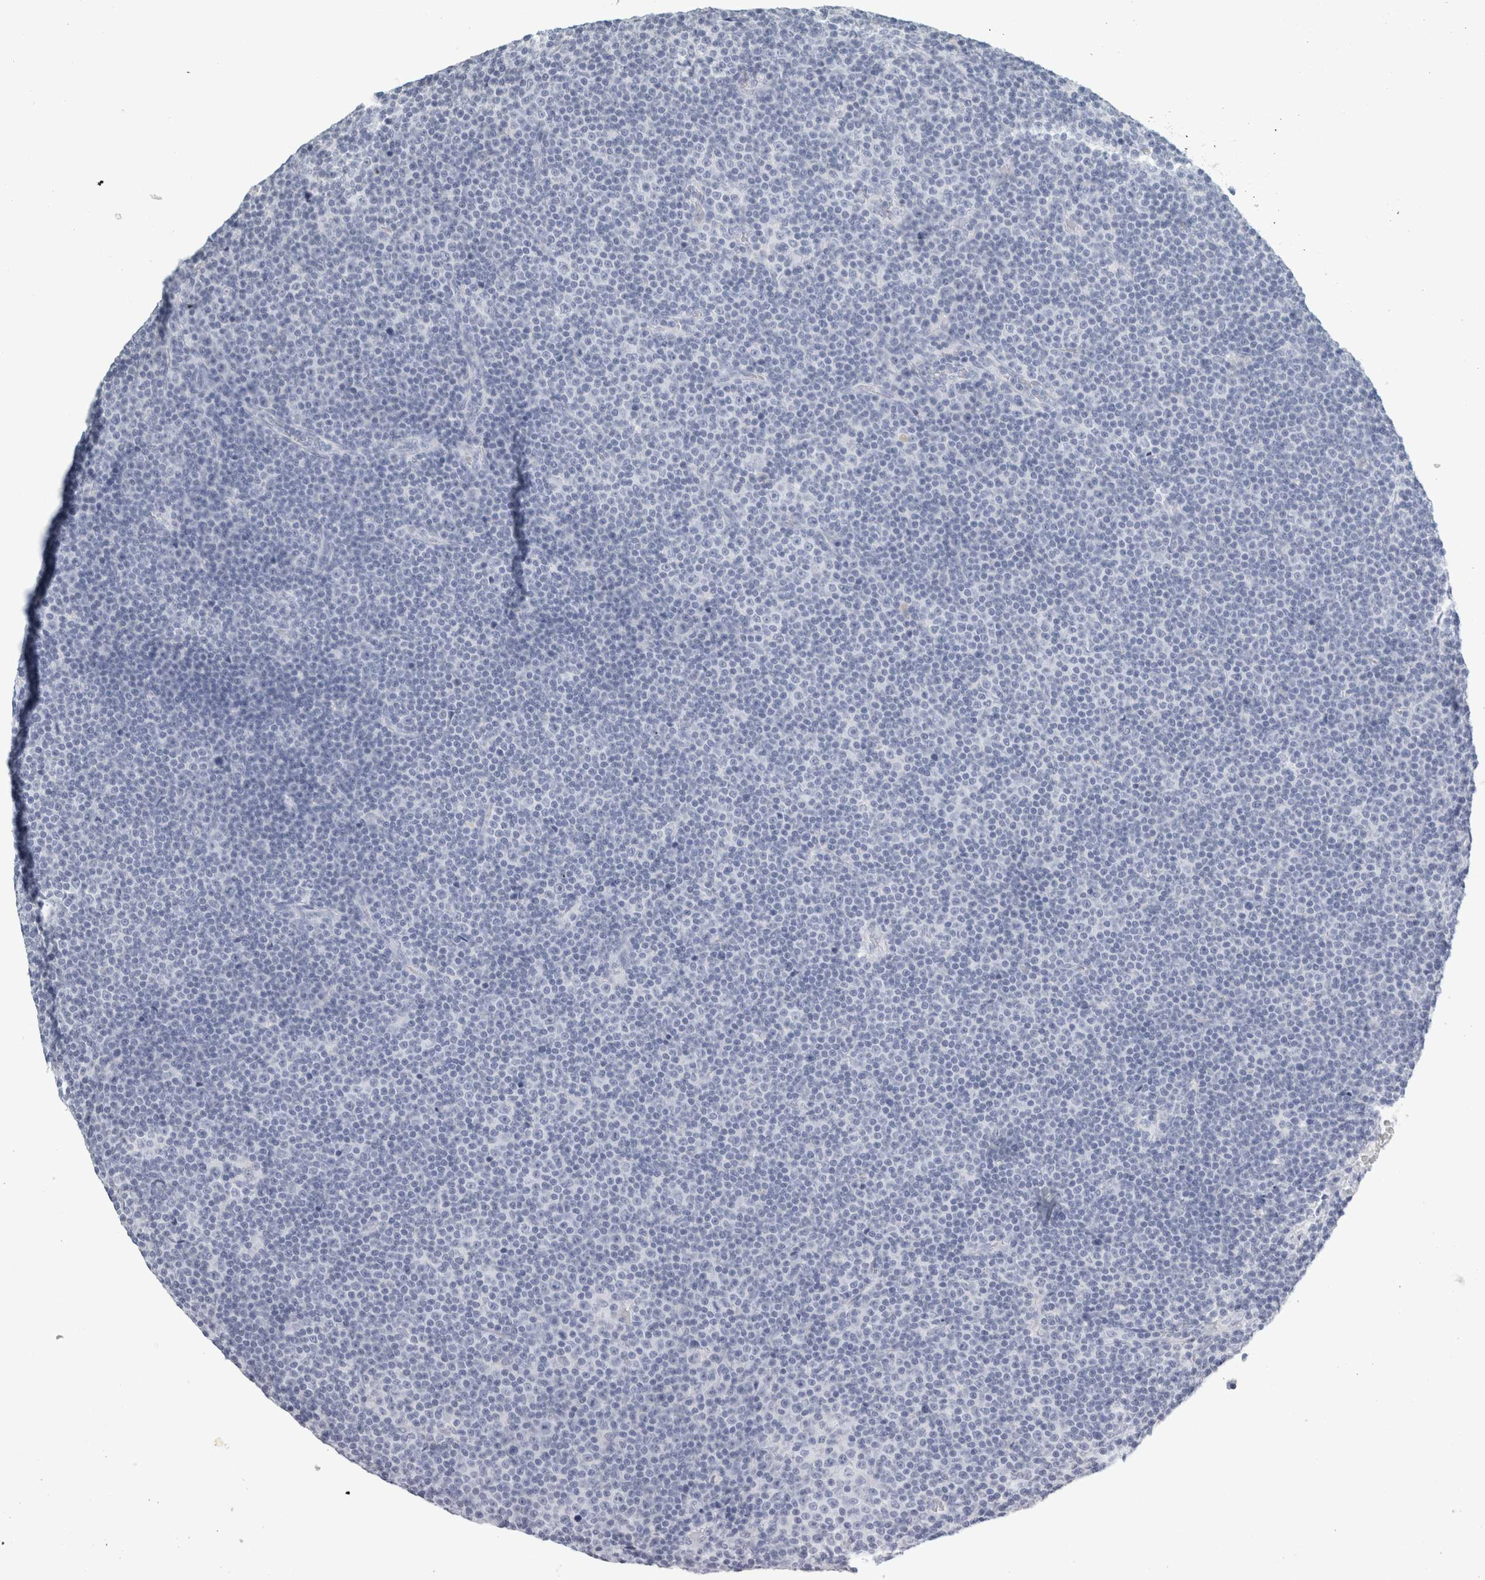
{"staining": {"intensity": "negative", "quantity": "none", "location": "none"}, "tissue": "lymphoma", "cell_type": "Tumor cells", "image_type": "cancer", "snomed": [{"axis": "morphology", "description": "Malignant lymphoma, non-Hodgkin's type, Low grade"}, {"axis": "topography", "description": "Lymph node"}], "caption": "Tumor cells show no significant protein expression in malignant lymphoma, non-Hodgkin's type (low-grade). (Immunohistochemistry (ihc), brightfield microscopy, high magnification).", "gene": "TSPAN8", "patient": {"sex": "female", "age": 67}}